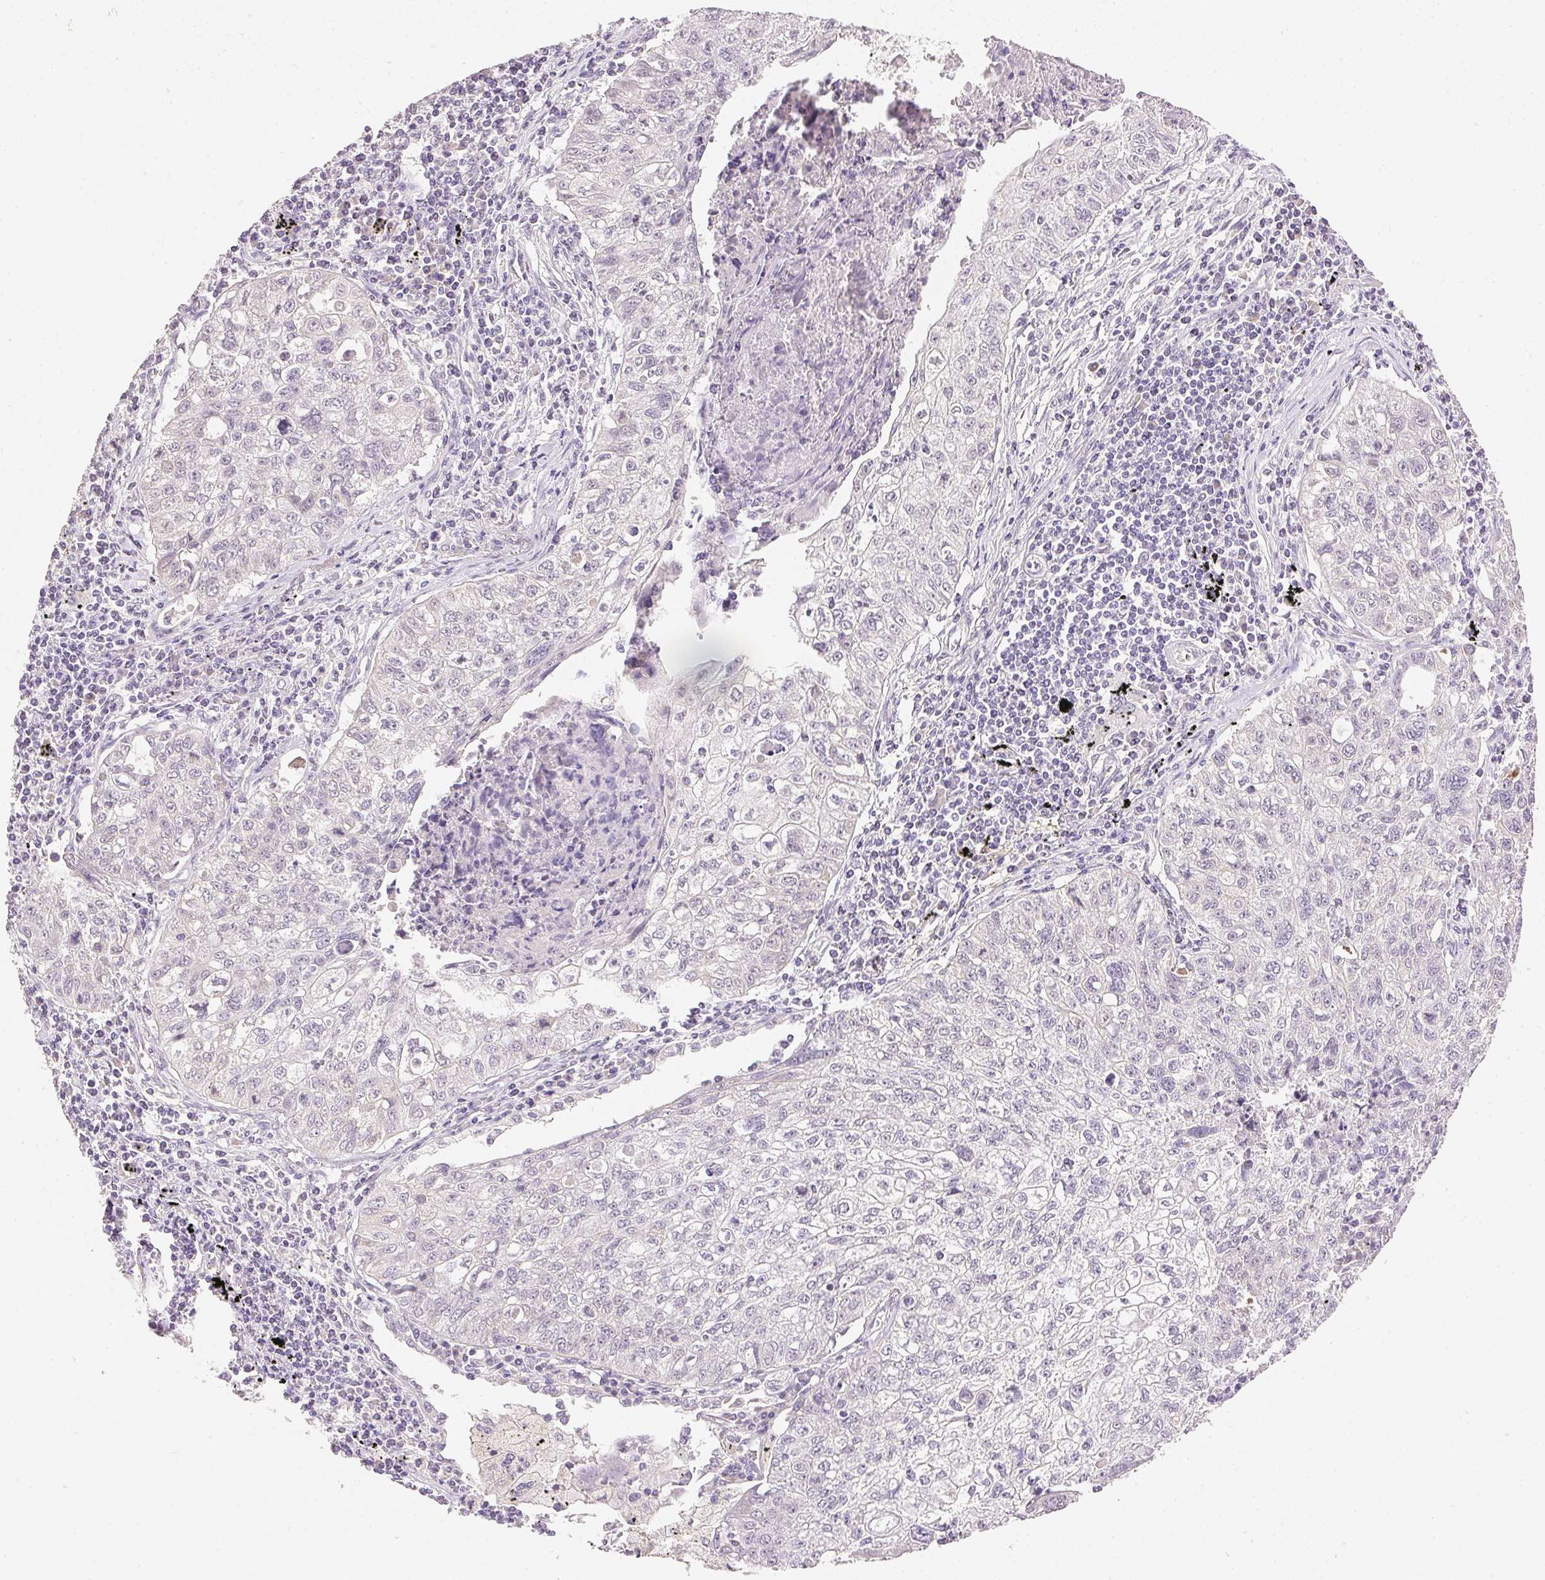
{"staining": {"intensity": "negative", "quantity": "none", "location": "none"}, "tissue": "lung cancer", "cell_type": "Tumor cells", "image_type": "cancer", "snomed": [{"axis": "morphology", "description": "Normal morphology"}, {"axis": "morphology", "description": "Aneuploidy"}, {"axis": "morphology", "description": "Squamous cell carcinoma, NOS"}, {"axis": "topography", "description": "Lymph node"}, {"axis": "topography", "description": "Lung"}], "caption": "The IHC image has no significant positivity in tumor cells of lung cancer (squamous cell carcinoma) tissue. (DAB IHC, high magnification).", "gene": "DHCR24", "patient": {"sex": "female", "age": 76}}